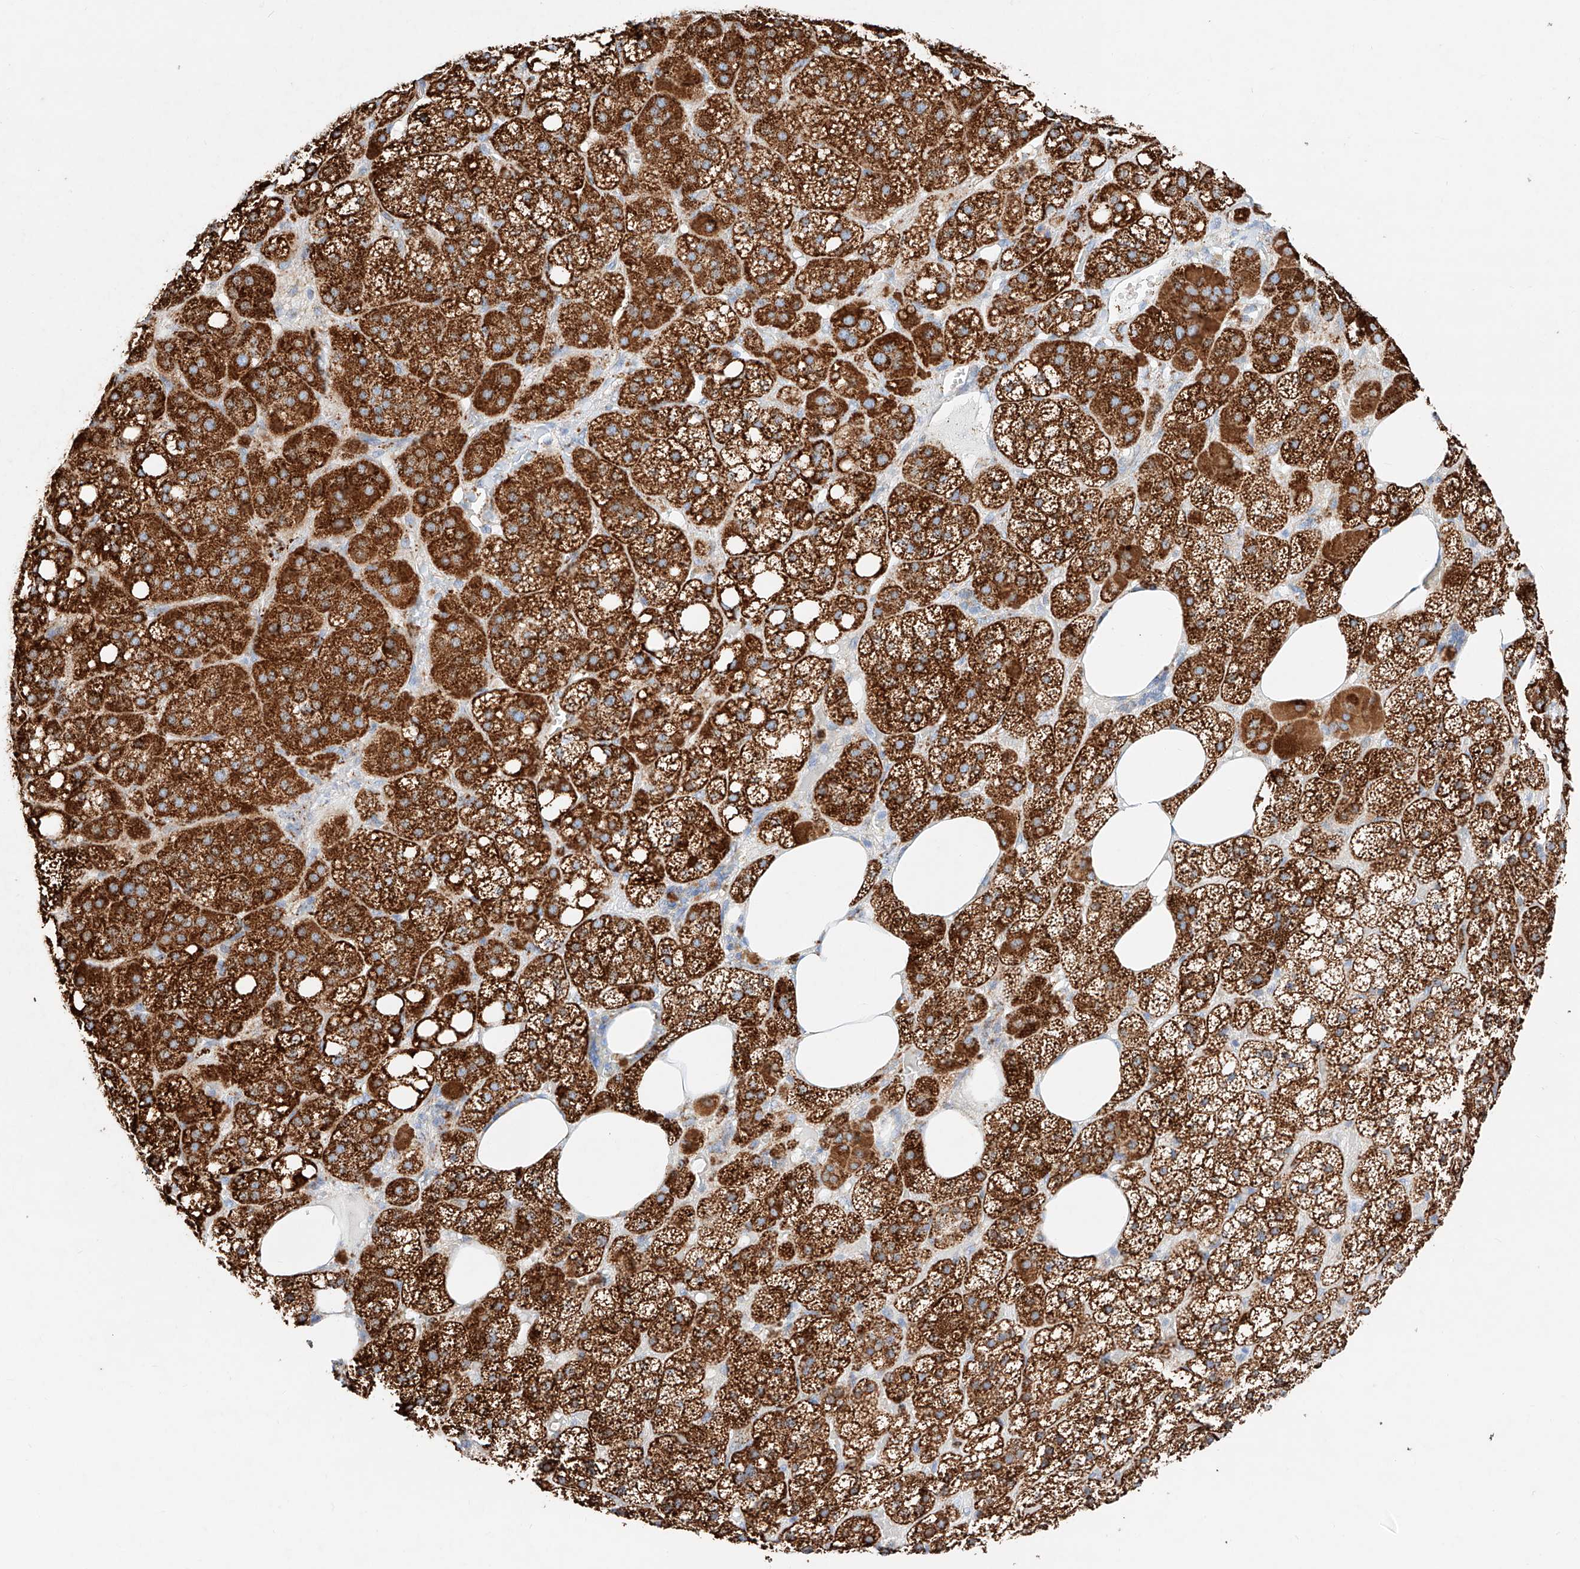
{"staining": {"intensity": "strong", "quantity": ">75%", "location": "cytoplasmic/membranous"}, "tissue": "adrenal gland", "cell_type": "Glandular cells", "image_type": "normal", "snomed": [{"axis": "morphology", "description": "Normal tissue, NOS"}, {"axis": "topography", "description": "Adrenal gland"}], "caption": "Benign adrenal gland displays strong cytoplasmic/membranous staining in approximately >75% of glandular cells (IHC, brightfield microscopy, high magnification)..", "gene": "C6orf62", "patient": {"sex": "female", "age": 59}}